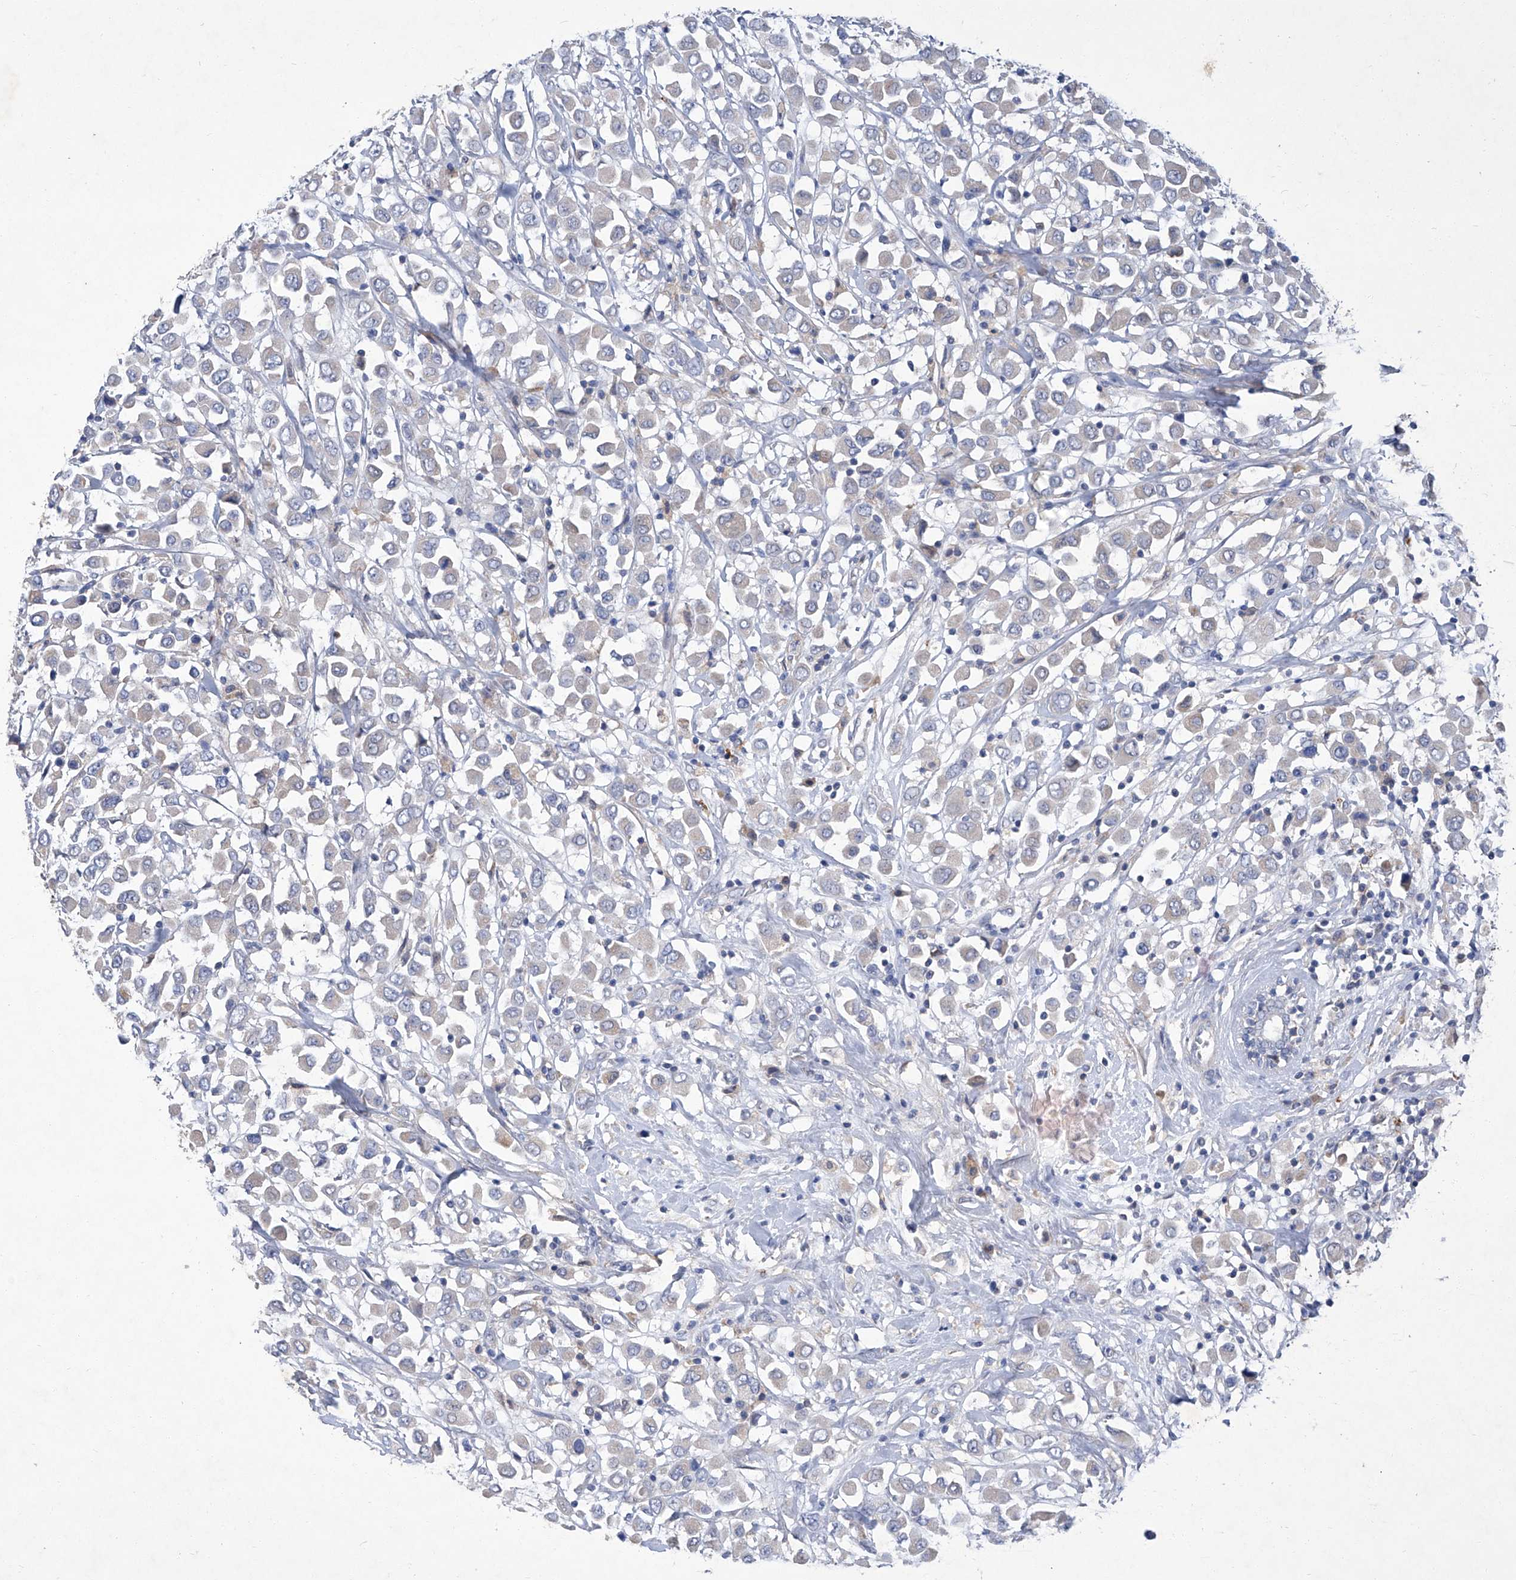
{"staining": {"intensity": "negative", "quantity": "none", "location": "none"}, "tissue": "breast cancer", "cell_type": "Tumor cells", "image_type": "cancer", "snomed": [{"axis": "morphology", "description": "Duct carcinoma"}, {"axis": "topography", "description": "Breast"}], "caption": "DAB immunohistochemical staining of human breast invasive ductal carcinoma demonstrates no significant expression in tumor cells.", "gene": "SBK2", "patient": {"sex": "female", "age": 61}}